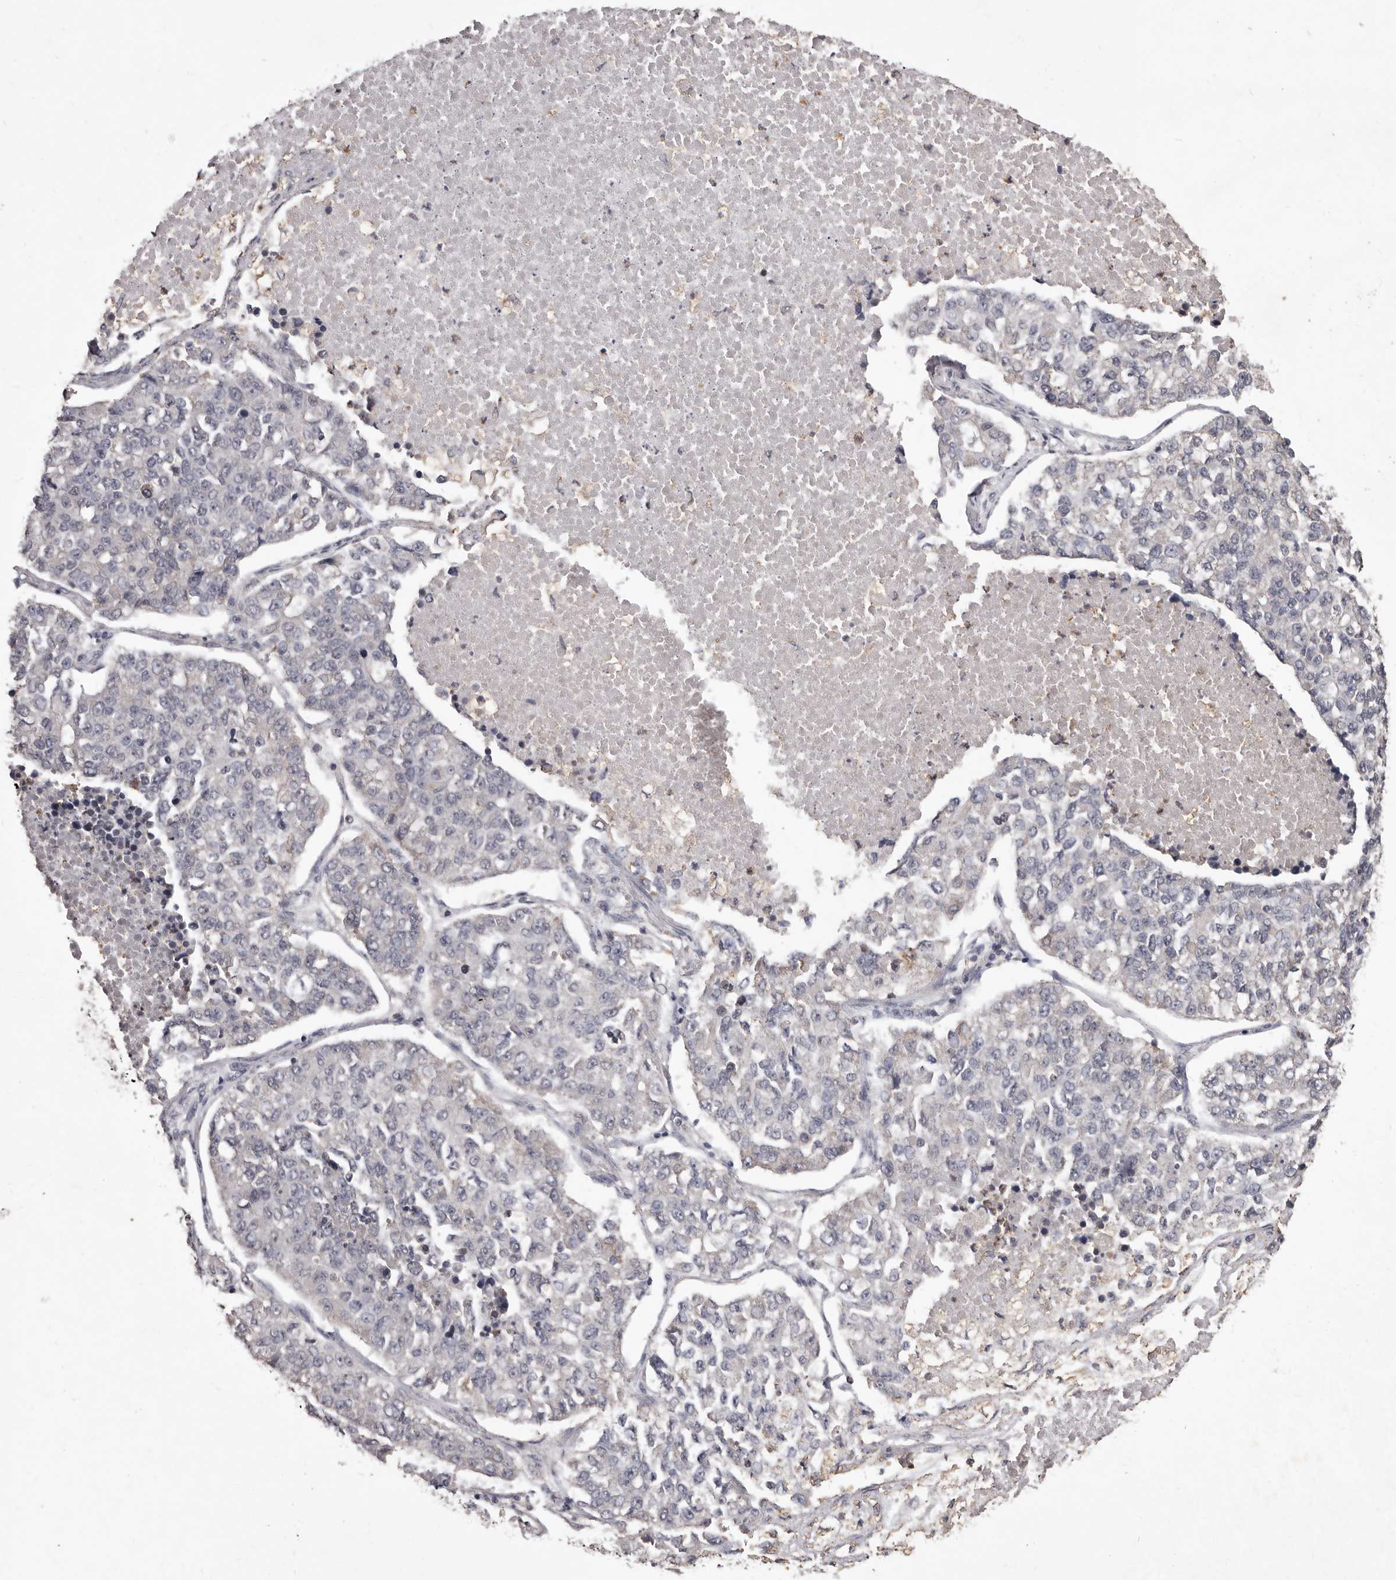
{"staining": {"intensity": "negative", "quantity": "none", "location": "none"}, "tissue": "lung cancer", "cell_type": "Tumor cells", "image_type": "cancer", "snomed": [{"axis": "morphology", "description": "Adenocarcinoma, NOS"}, {"axis": "topography", "description": "Lung"}], "caption": "Lung cancer (adenocarcinoma) stained for a protein using immunohistochemistry exhibits no staining tumor cells.", "gene": "ACLY", "patient": {"sex": "male", "age": 49}}